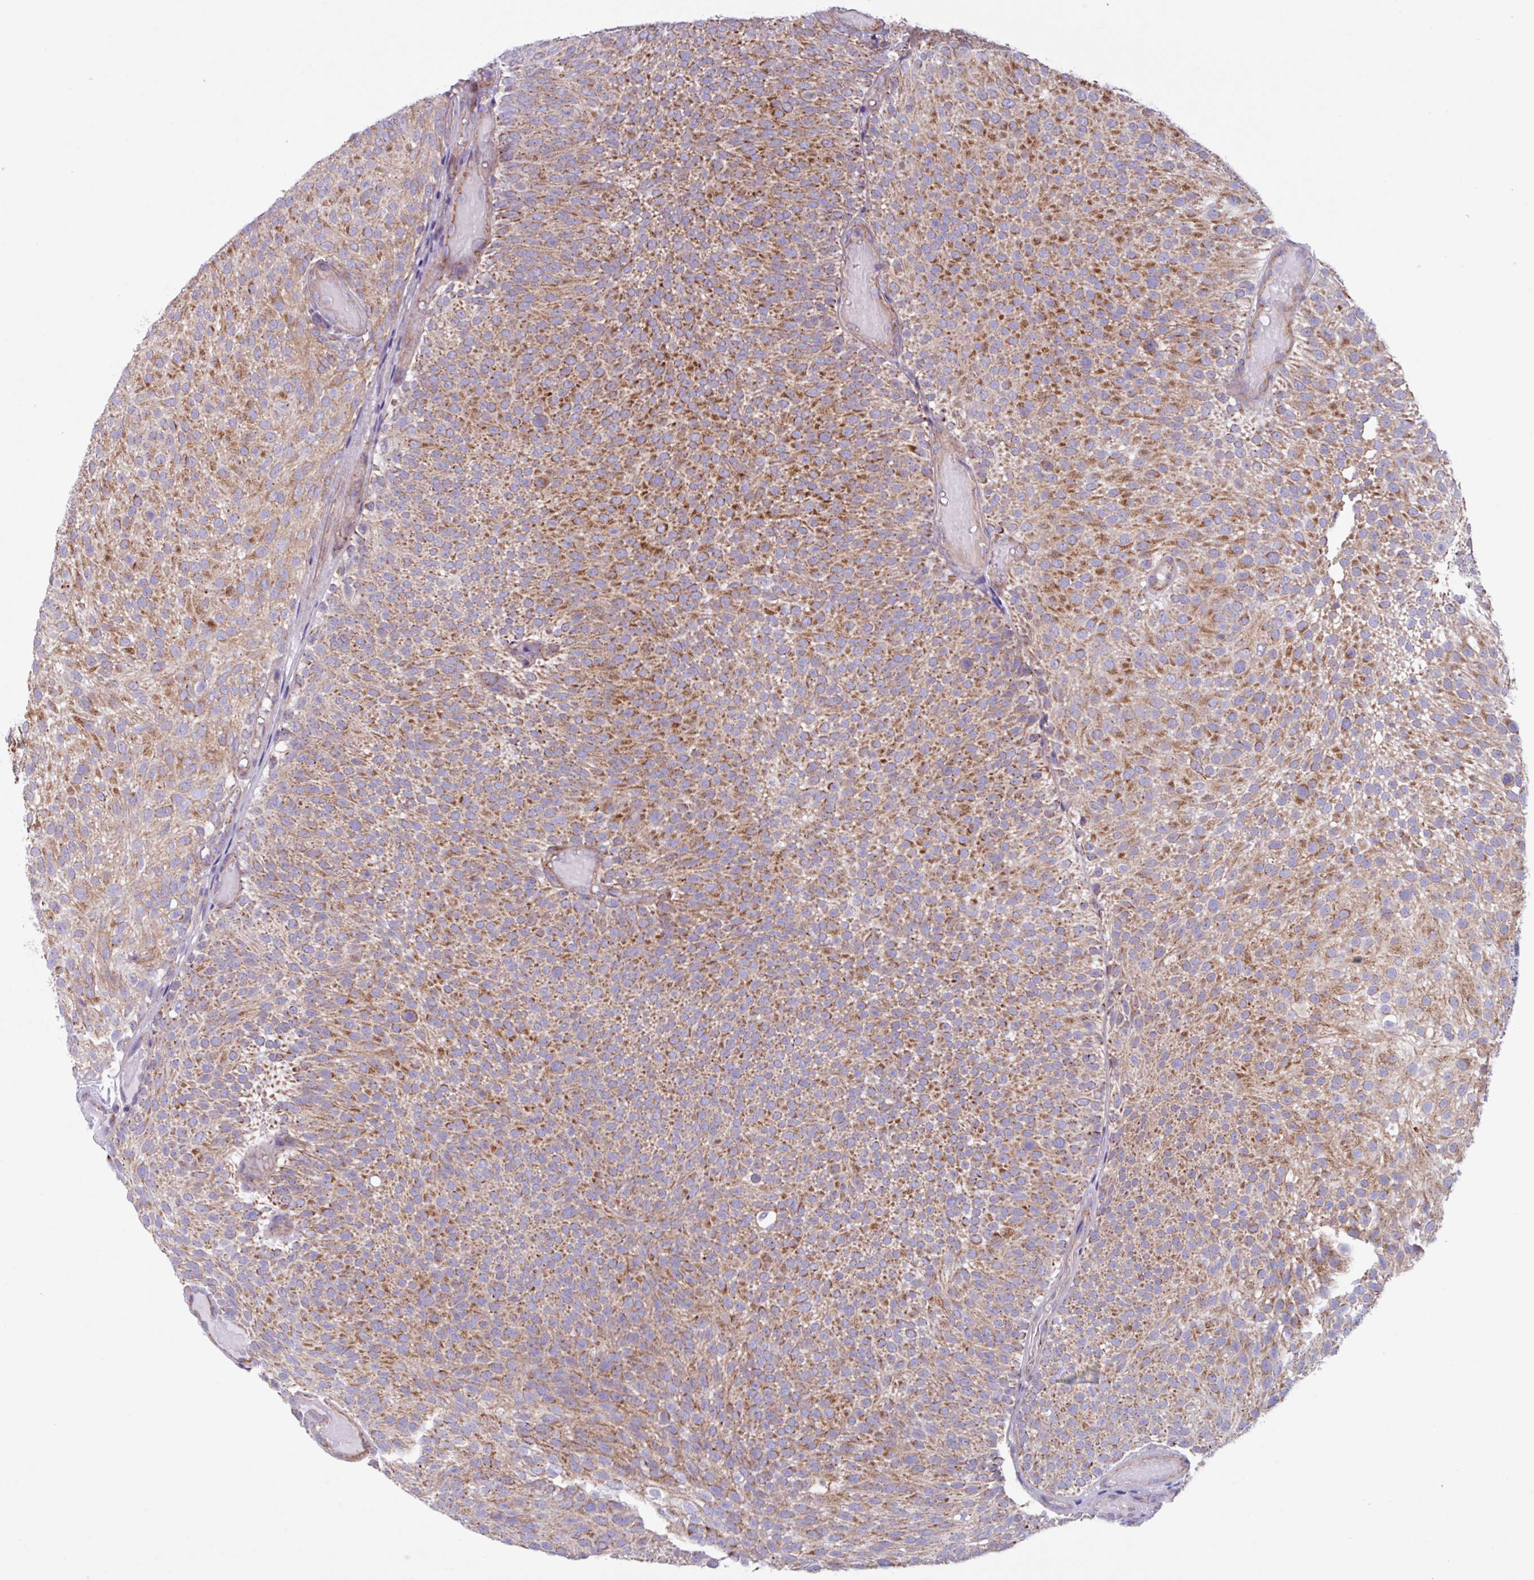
{"staining": {"intensity": "moderate", "quantity": ">75%", "location": "cytoplasmic/membranous"}, "tissue": "urothelial cancer", "cell_type": "Tumor cells", "image_type": "cancer", "snomed": [{"axis": "morphology", "description": "Urothelial carcinoma, Low grade"}, {"axis": "topography", "description": "Urinary bladder"}], "caption": "Protein expression analysis of urothelial cancer displays moderate cytoplasmic/membranous expression in approximately >75% of tumor cells.", "gene": "OTULIN", "patient": {"sex": "male", "age": 78}}